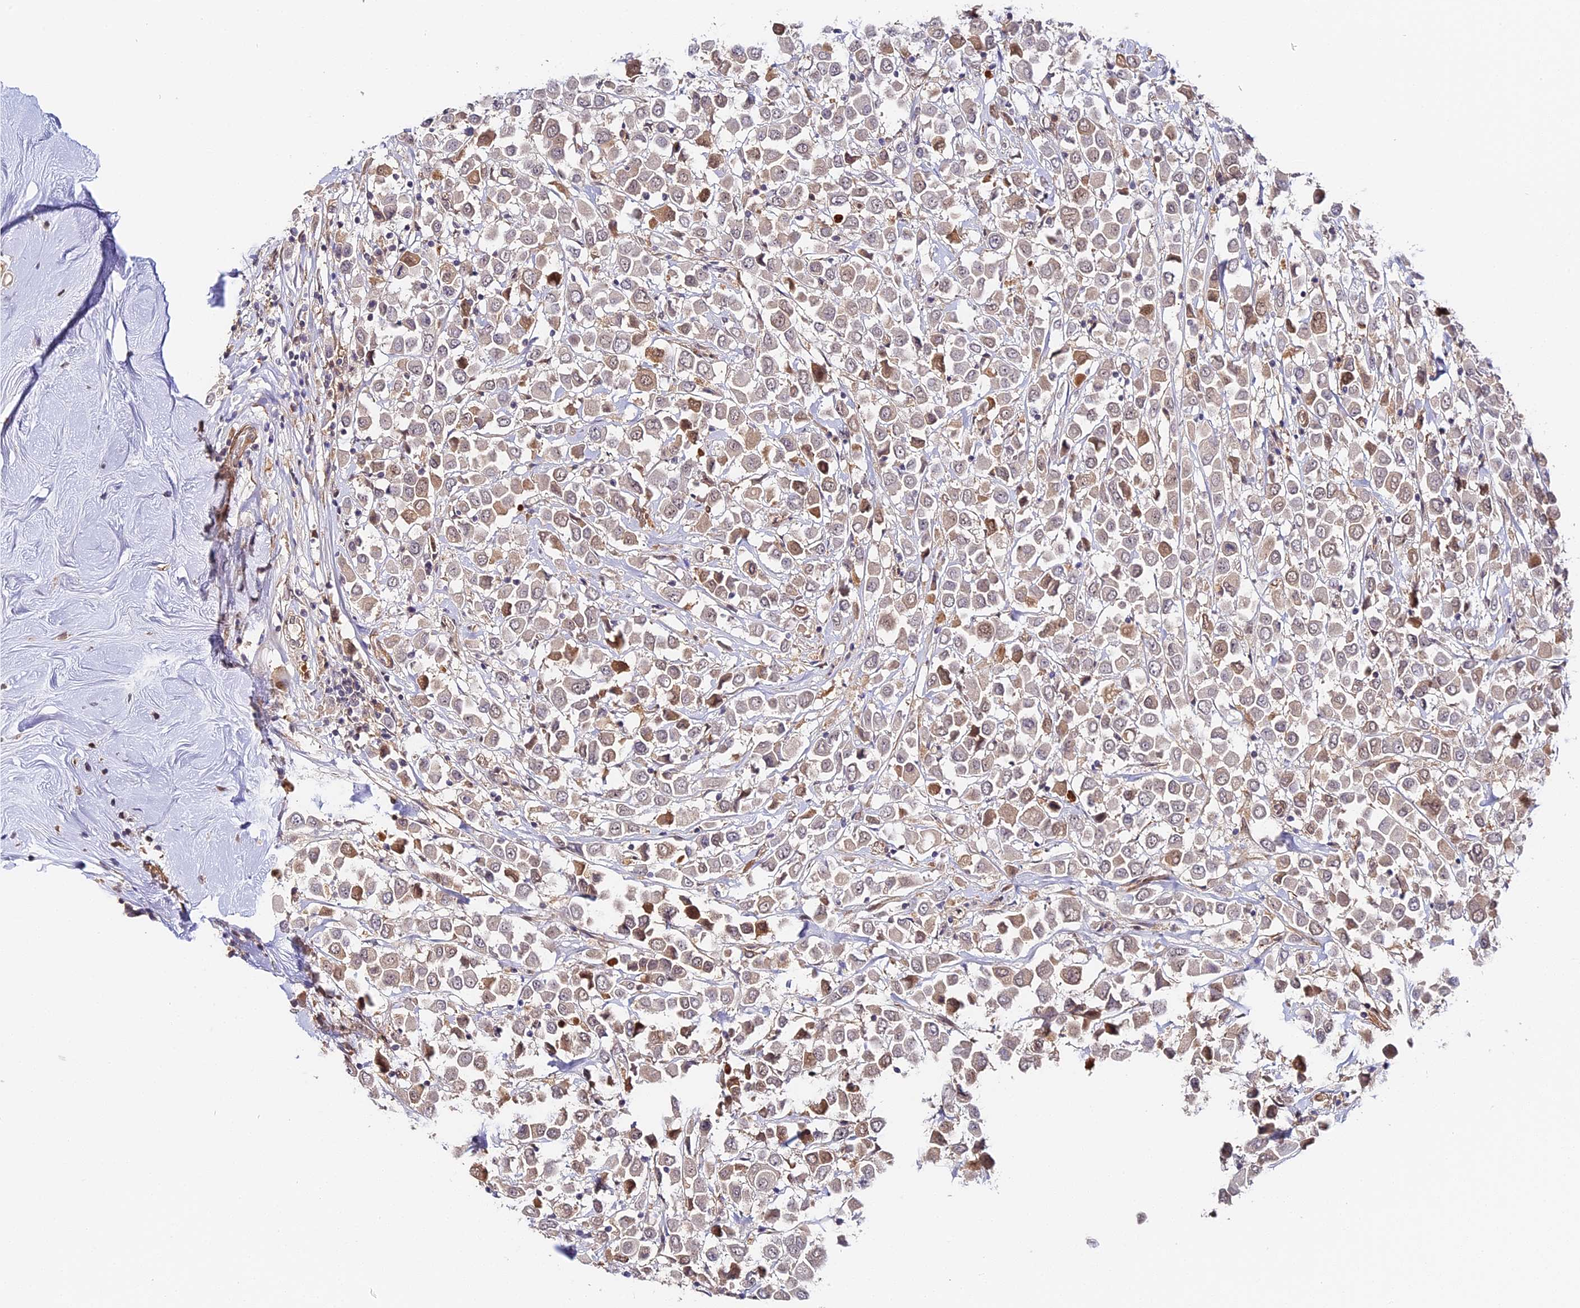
{"staining": {"intensity": "weak", "quantity": "25%-75%", "location": "cytoplasmic/membranous,nuclear"}, "tissue": "breast cancer", "cell_type": "Tumor cells", "image_type": "cancer", "snomed": [{"axis": "morphology", "description": "Duct carcinoma"}, {"axis": "topography", "description": "Breast"}], "caption": "There is low levels of weak cytoplasmic/membranous and nuclear positivity in tumor cells of breast infiltrating ductal carcinoma, as demonstrated by immunohistochemical staining (brown color).", "gene": "IMPACT", "patient": {"sex": "female", "age": 61}}